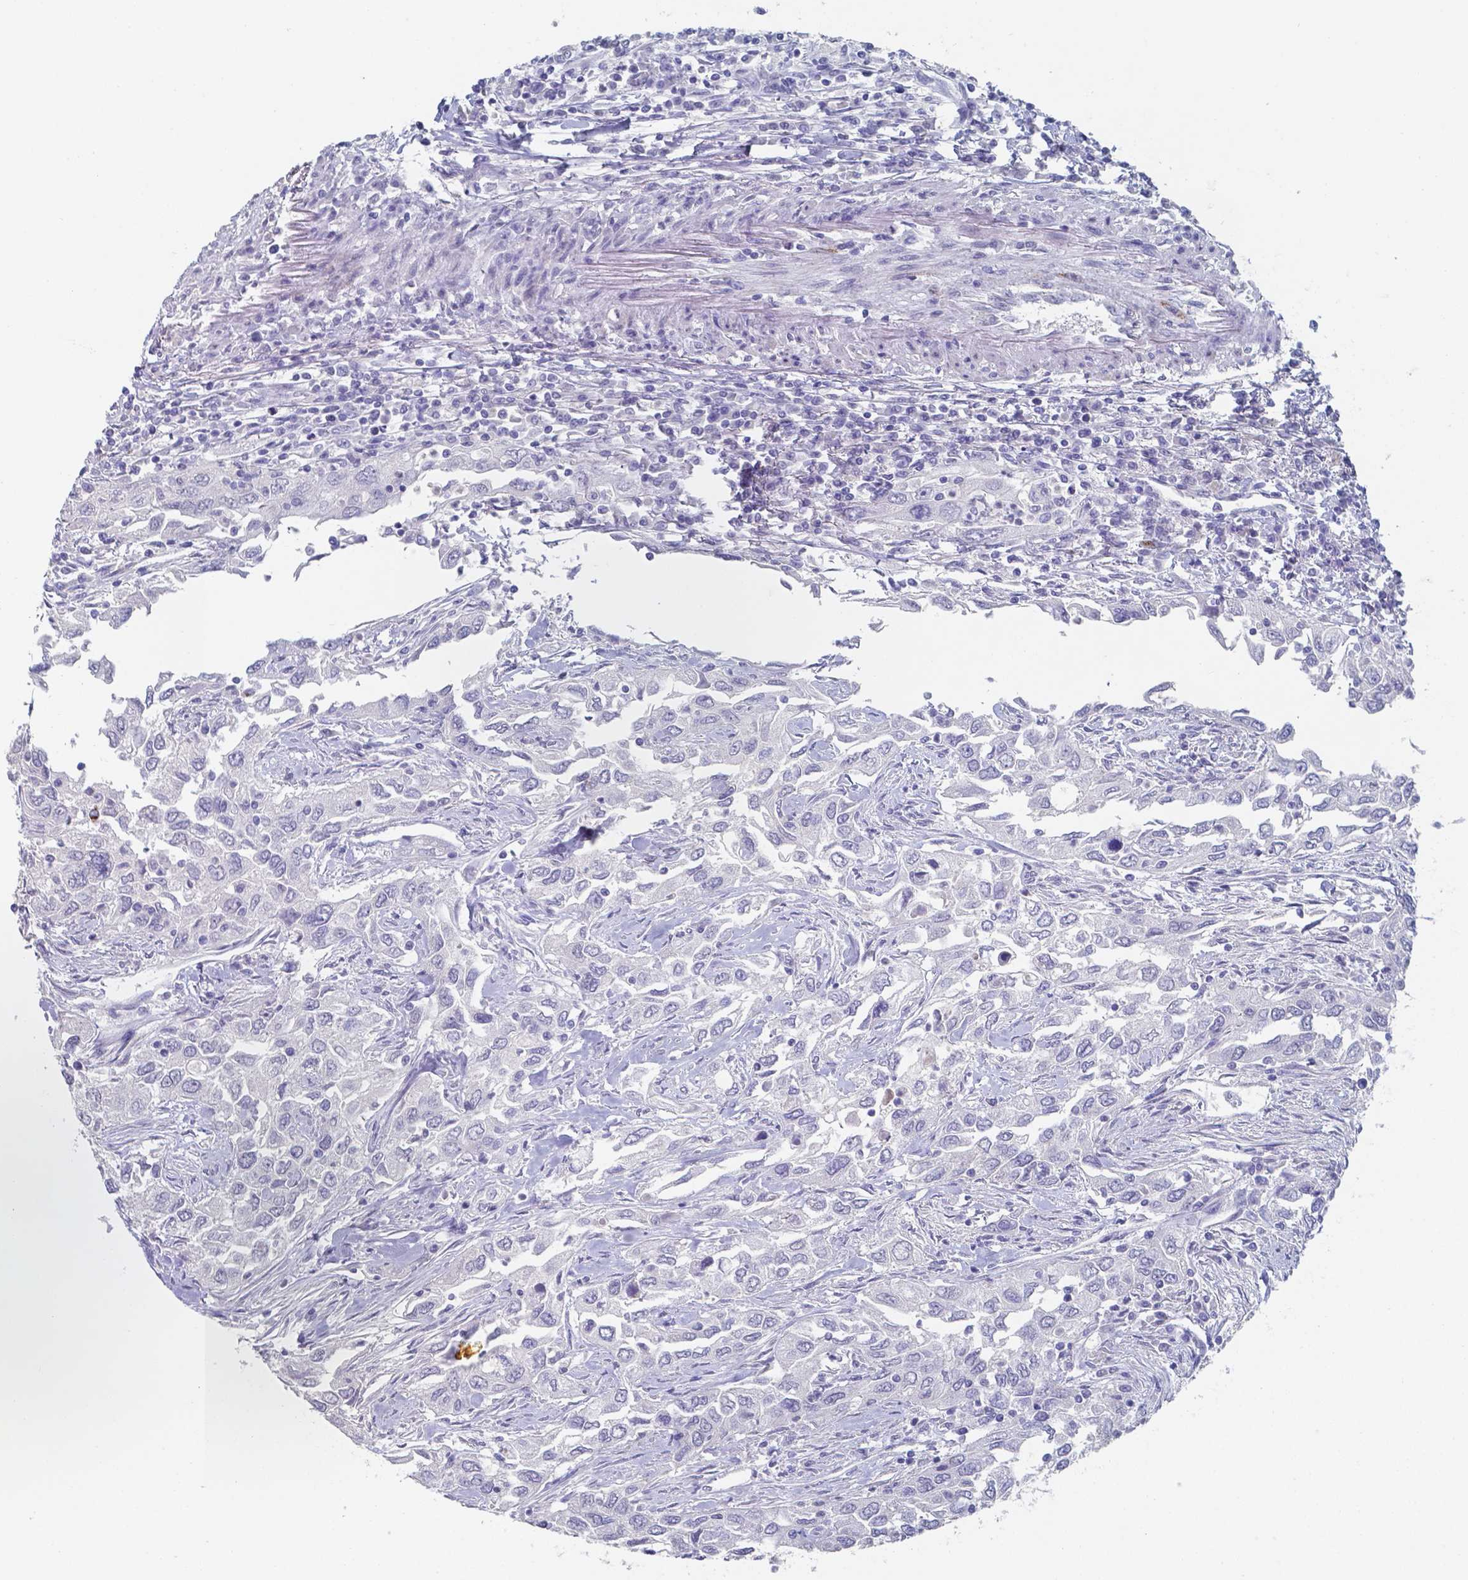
{"staining": {"intensity": "negative", "quantity": "none", "location": "none"}, "tissue": "urothelial cancer", "cell_type": "Tumor cells", "image_type": "cancer", "snomed": [{"axis": "morphology", "description": "Urothelial carcinoma, High grade"}, {"axis": "topography", "description": "Urinary bladder"}], "caption": "Immunohistochemistry image of urothelial carcinoma (high-grade) stained for a protein (brown), which shows no staining in tumor cells. (DAB immunohistochemistry (IHC) with hematoxylin counter stain).", "gene": "PLA2R1", "patient": {"sex": "male", "age": 76}}